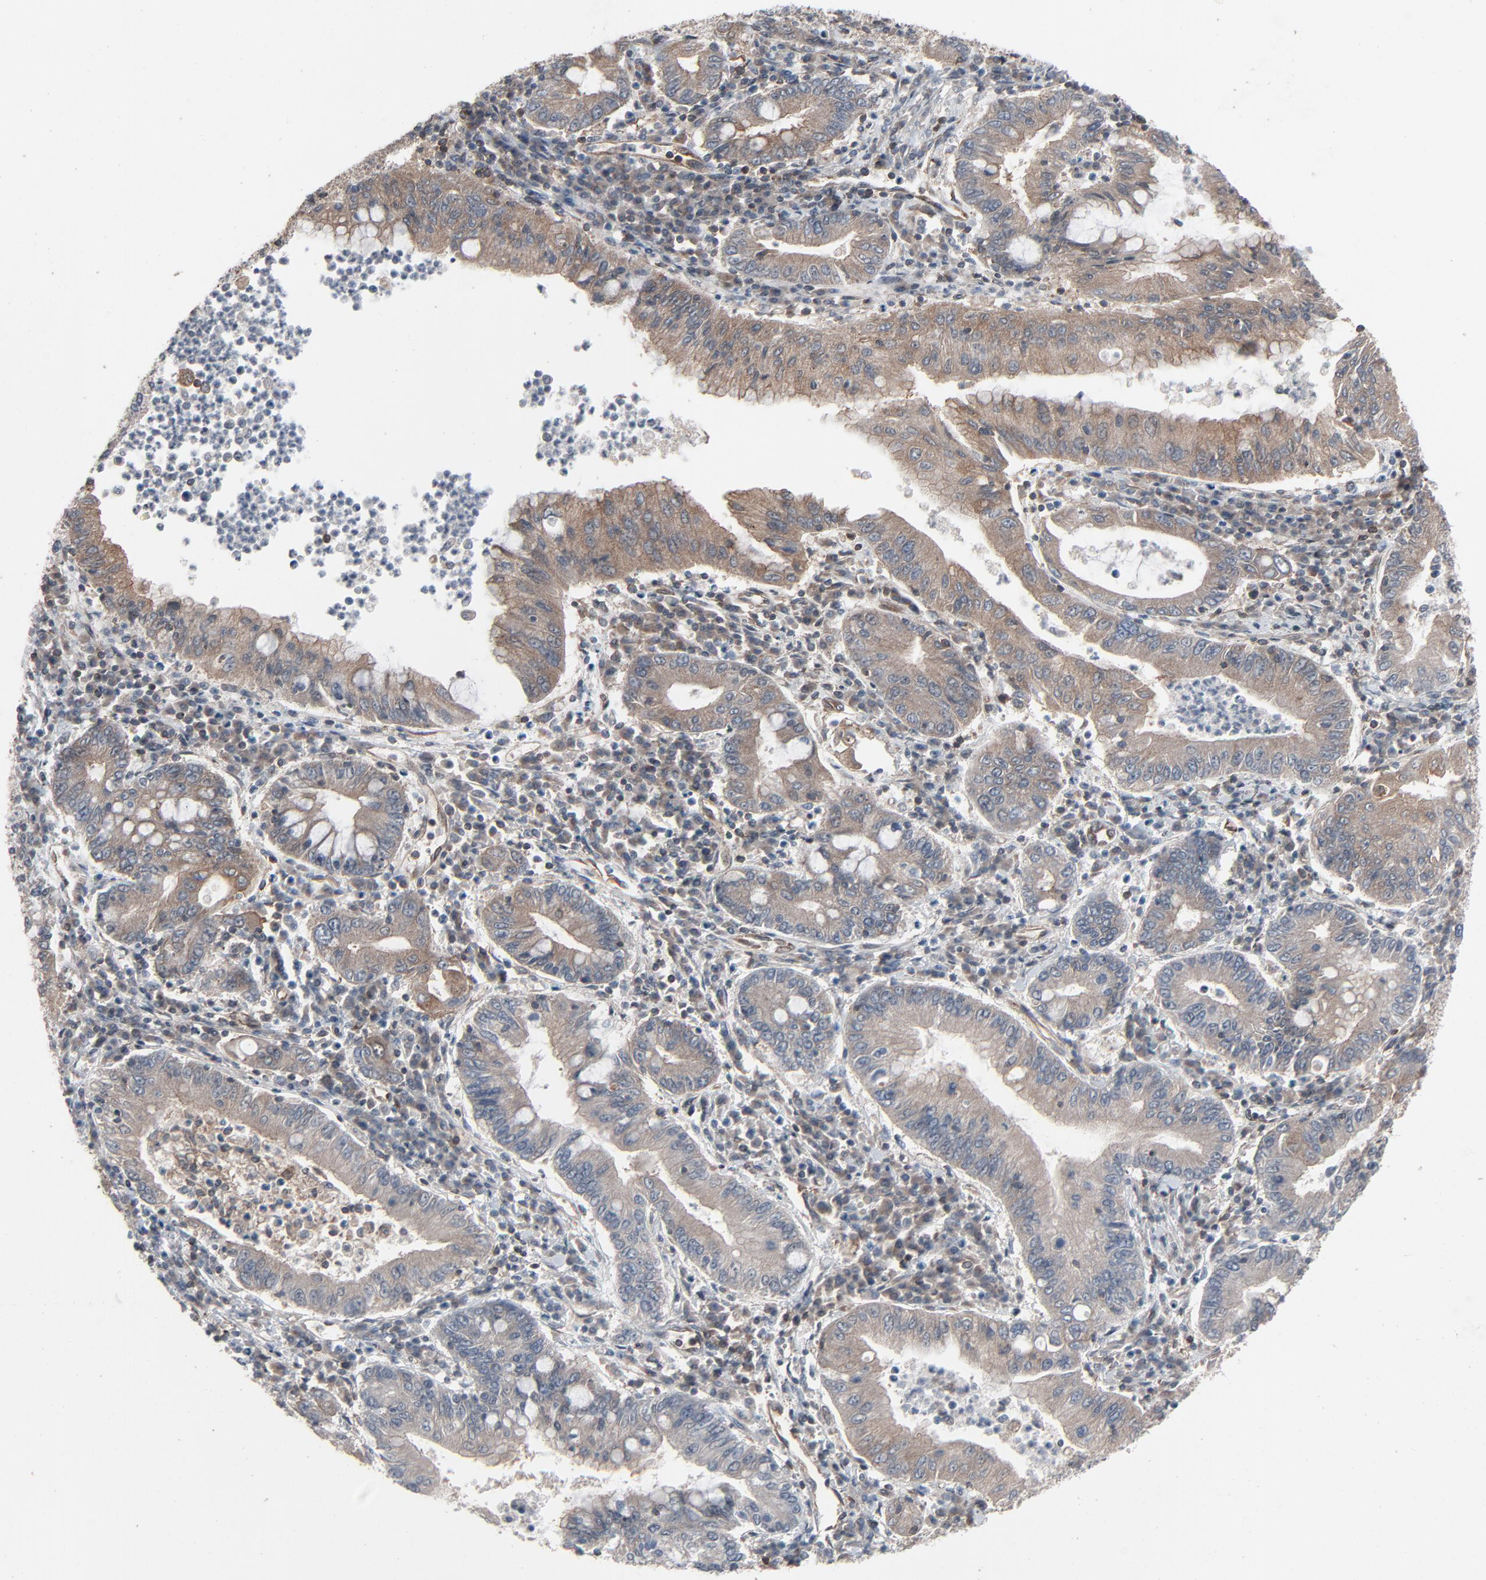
{"staining": {"intensity": "weak", "quantity": ">75%", "location": "cytoplasmic/membranous"}, "tissue": "stomach cancer", "cell_type": "Tumor cells", "image_type": "cancer", "snomed": [{"axis": "morphology", "description": "Normal tissue, NOS"}, {"axis": "morphology", "description": "Adenocarcinoma, NOS"}, {"axis": "topography", "description": "Esophagus"}, {"axis": "topography", "description": "Stomach, upper"}, {"axis": "topography", "description": "Peripheral nerve tissue"}], "caption": "Protein staining by immunohistochemistry reveals weak cytoplasmic/membranous positivity in approximately >75% of tumor cells in stomach adenocarcinoma.", "gene": "OPTN", "patient": {"sex": "male", "age": 62}}